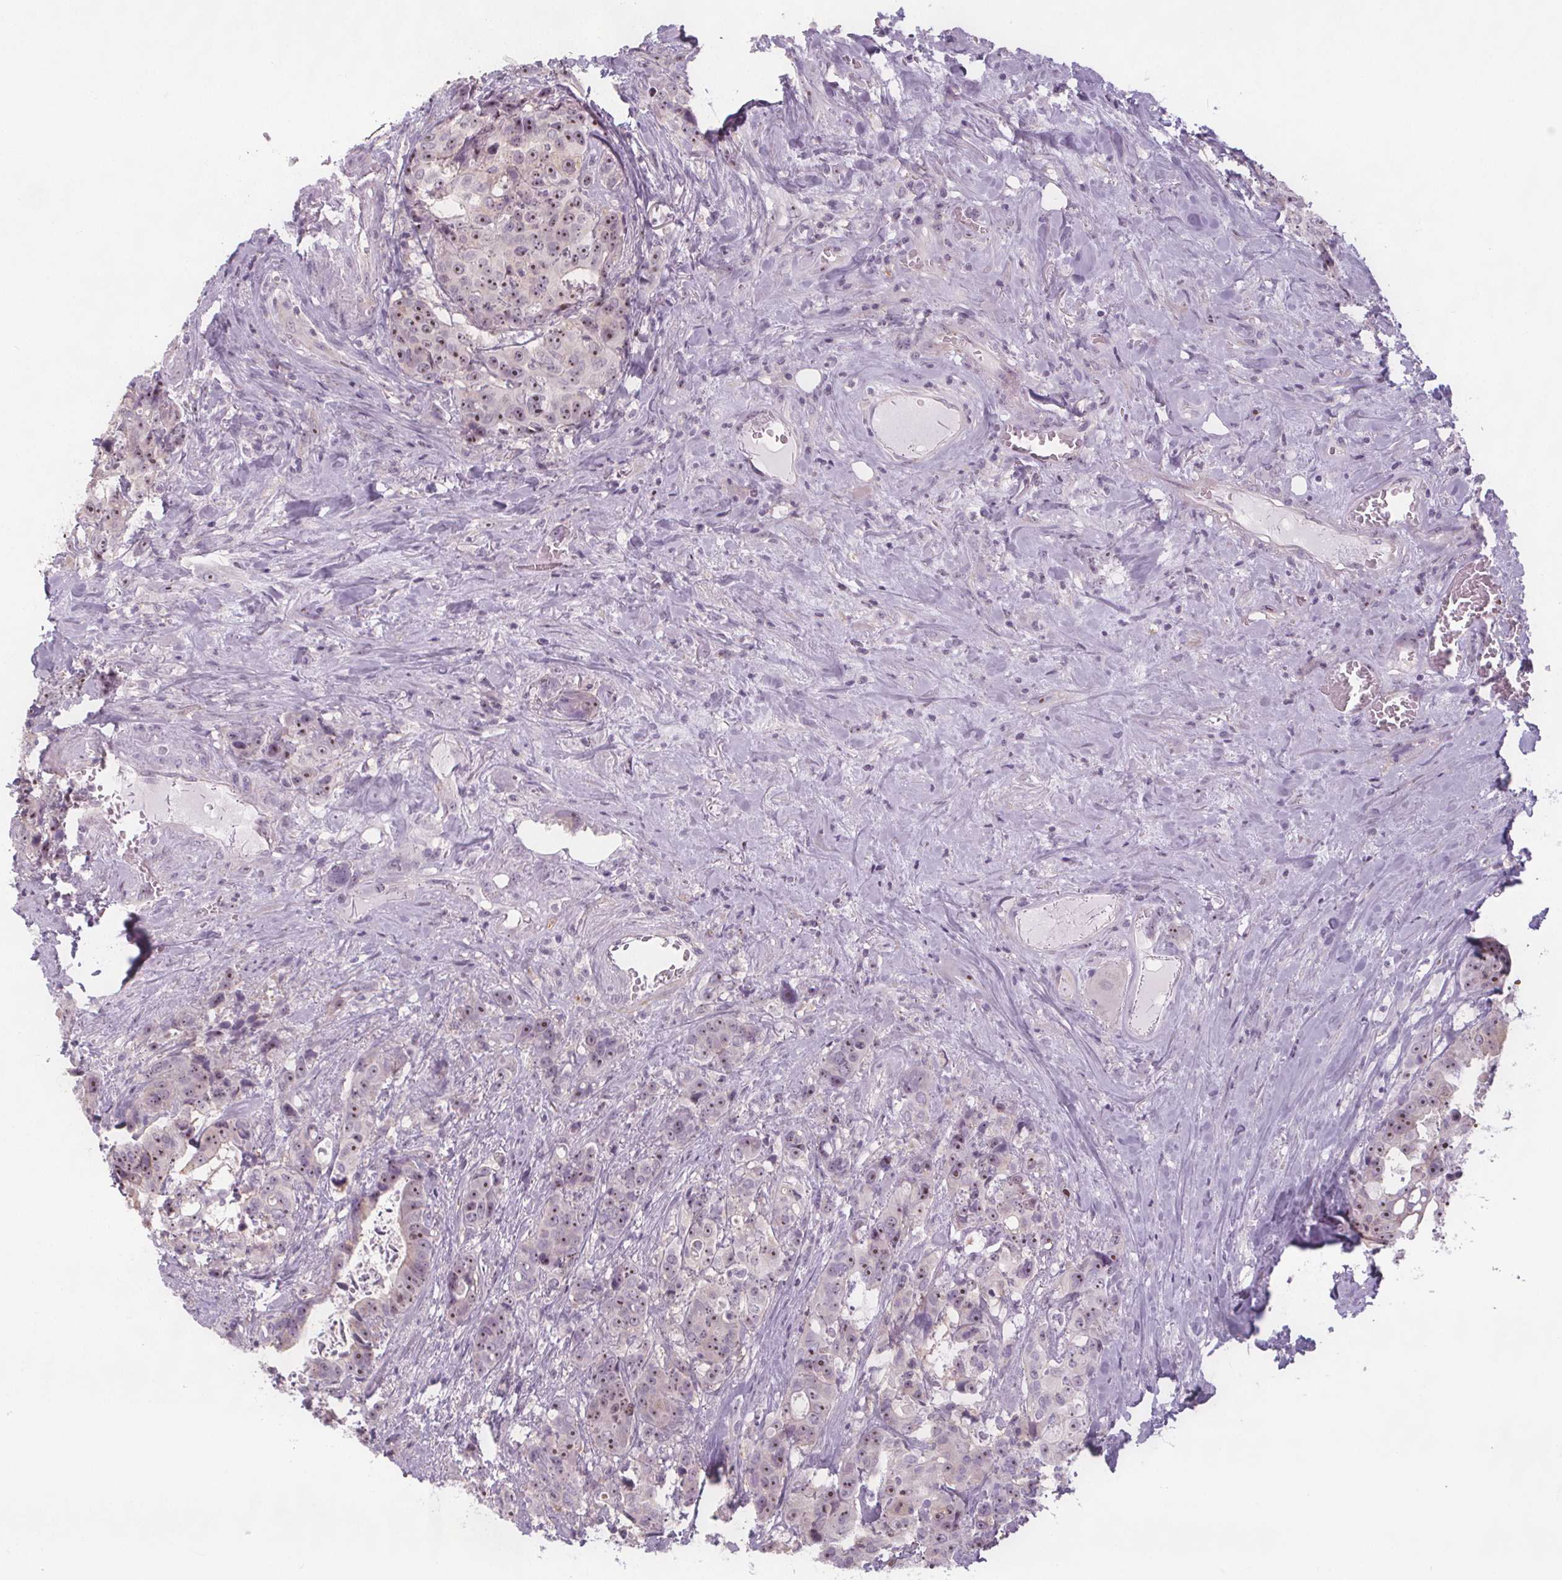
{"staining": {"intensity": "moderate", "quantity": ">75%", "location": "nuclear"}, "tissue": "colorectal cancer", "cell_type": "Tumor cells", "image_type": "cancer", "snomed": [{"axis": "morphology", "description": "Adenocarcinoma, NOS"}, {"axis": "topography", "description": "Colon"}], "caption": "Immunohistochemistry photomicrograph of colorectal adenocarcinoma stained for a protein (brown), which exhibits medium levels of moderate nuclear positivity in about >75% of tumor cells.", "gene": "NOLC1", "patient": {"sex": "male", "age": 71}}